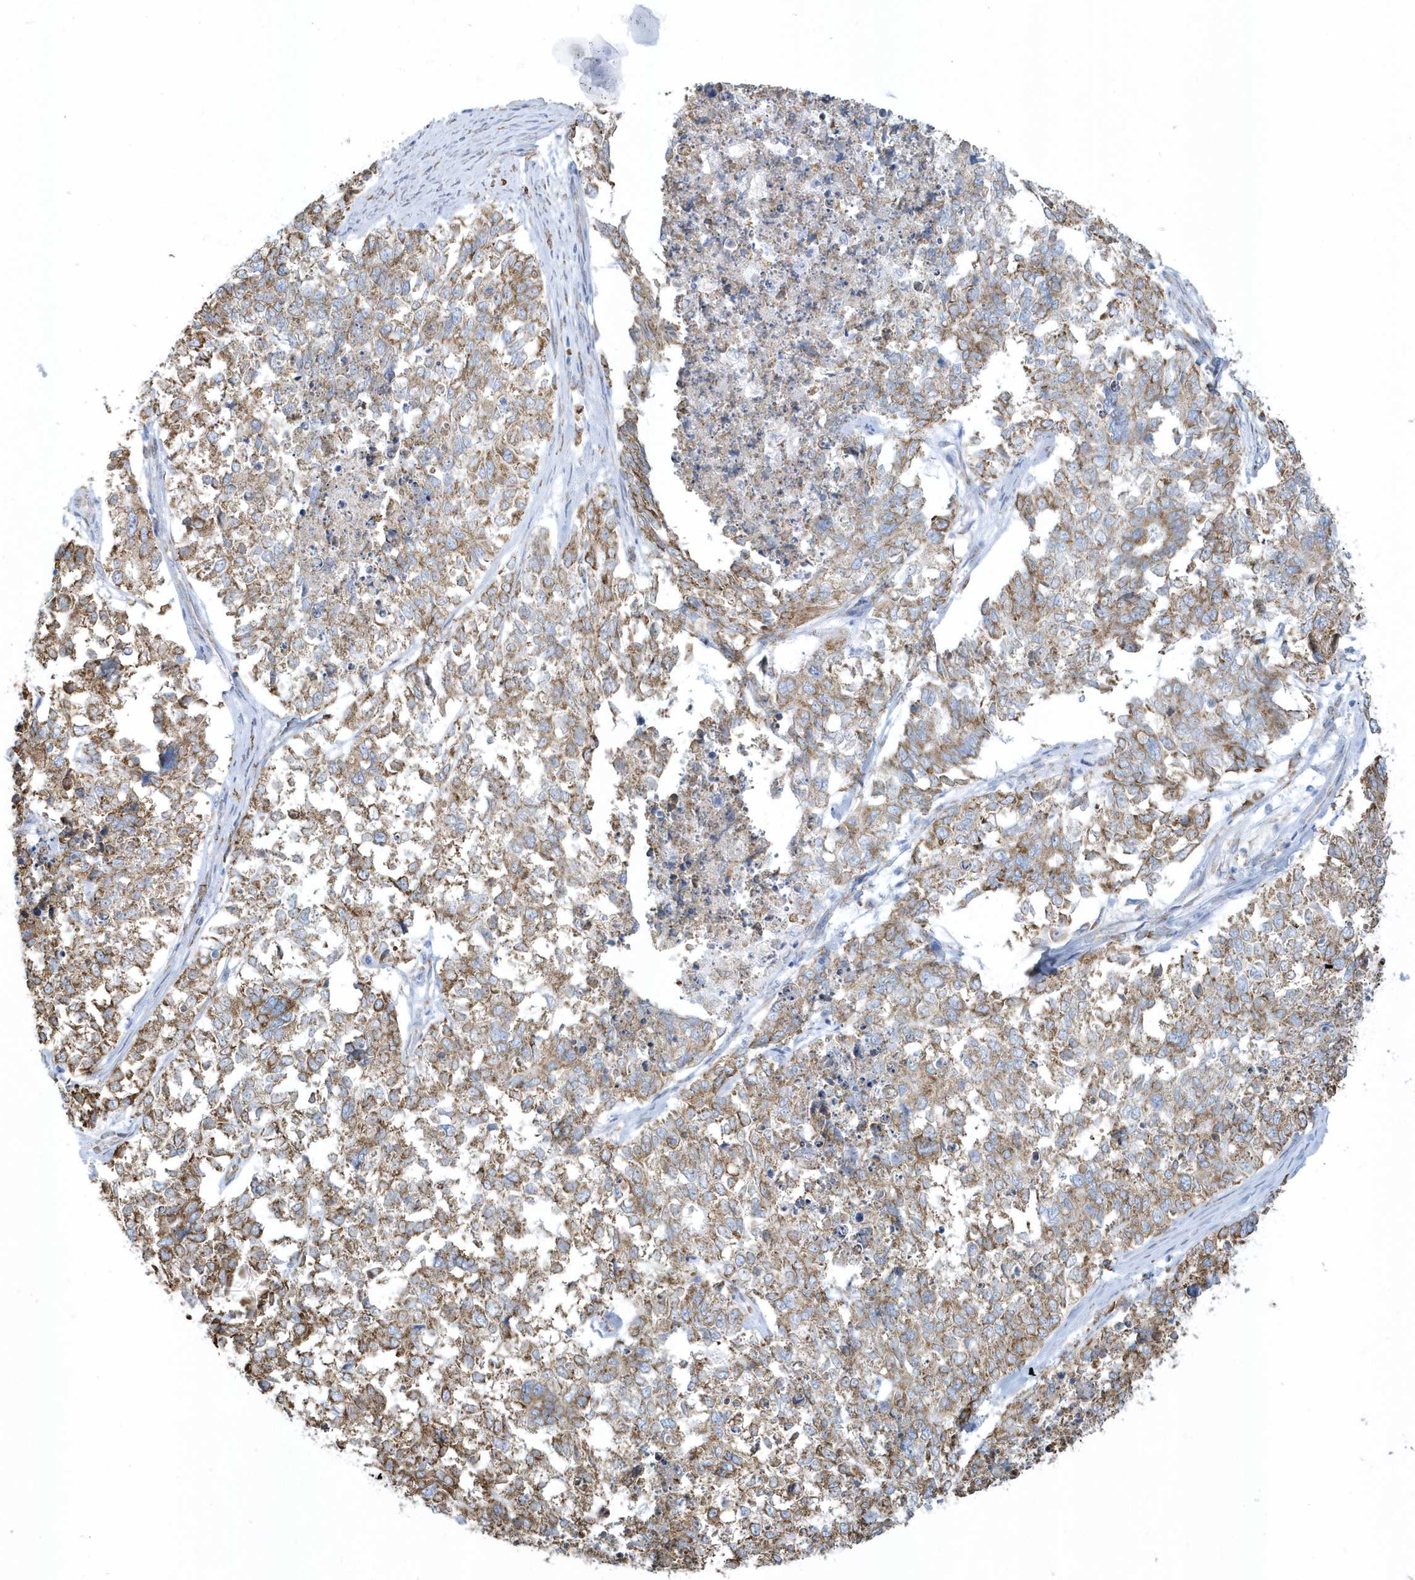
{"staining": {"intensity": "moderate", "quantity": ">75%", "location": "cytoplasmic/membranous"}, "tissue": "cervical cancer", "cell_type": "Tumor cells", "image_type": "cancer", "snomed": [{"axis": "morphology", "description": "Squamous cell carcinoma, NOS"}, {"axis": "topography", "description": "Cervix"}], "caption": "A medium amount of moderate cytoplasmic/membranous staining is present in about >75% of tumor cells in squamous cell carcinoma (cervical) tissue.", "gene": "DCAF1", "patient": {"sex": "female", "age": 63}}